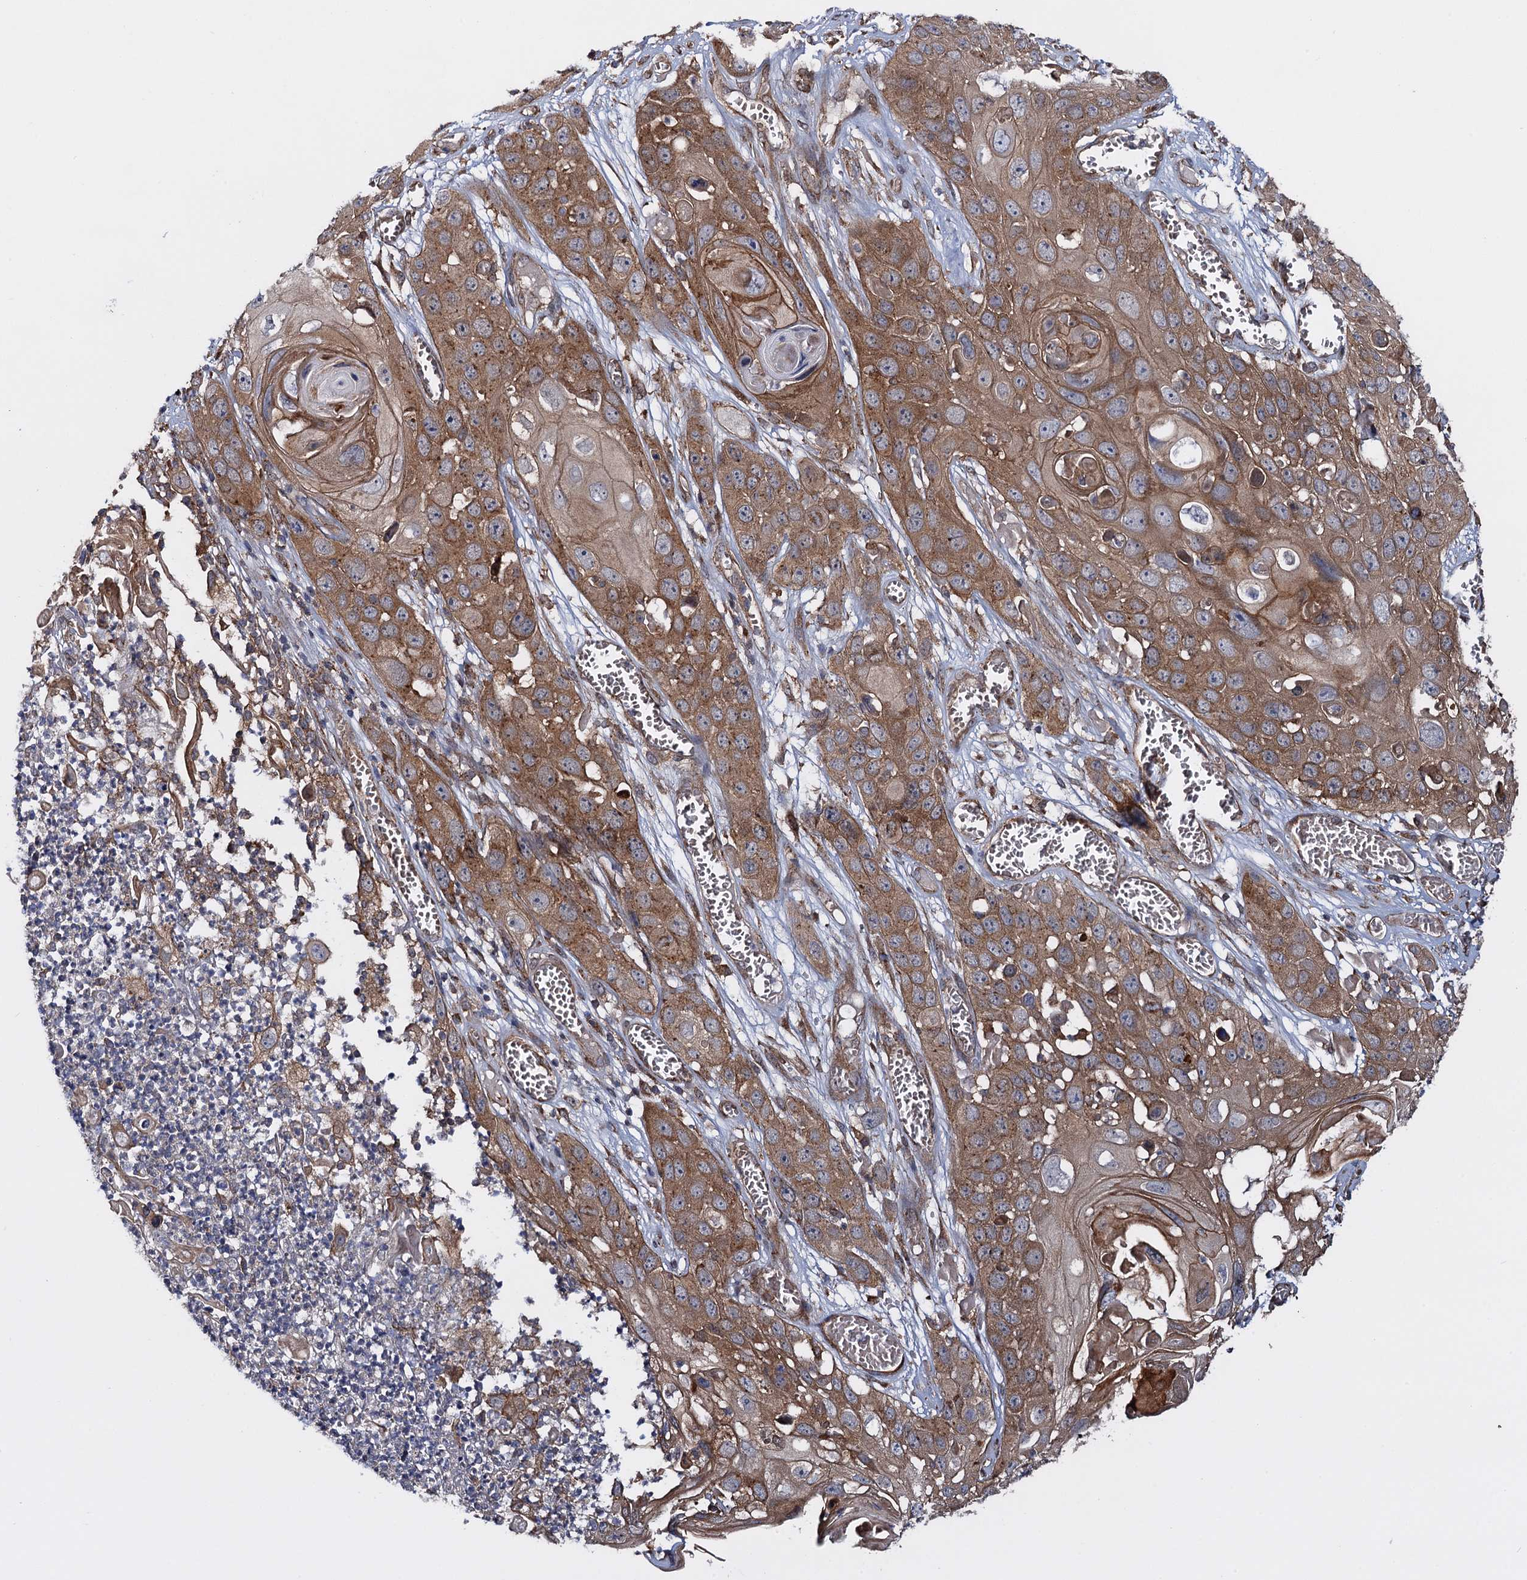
{"staining": {"intensity": "moderate", "quantity": ">75%", "location": "cytoplasmic/membranous"}, "tissue": "skin cancer", "cell_type": "Tumor cells", "image_type": "cancer", "snomed": [{"axis": "morphology", "description": "Squamous cell carcinoma, NOS"}, {"axis": "topography", "description": "Skin"}], "caption": "Tumor cells show medium levels of moderate cytoplasmic/membranous expression in about >75% of cells in skin squamous cell carcinoma.", "gene": "HAUS1", "patient": {"sex": "male", "age": 55}}